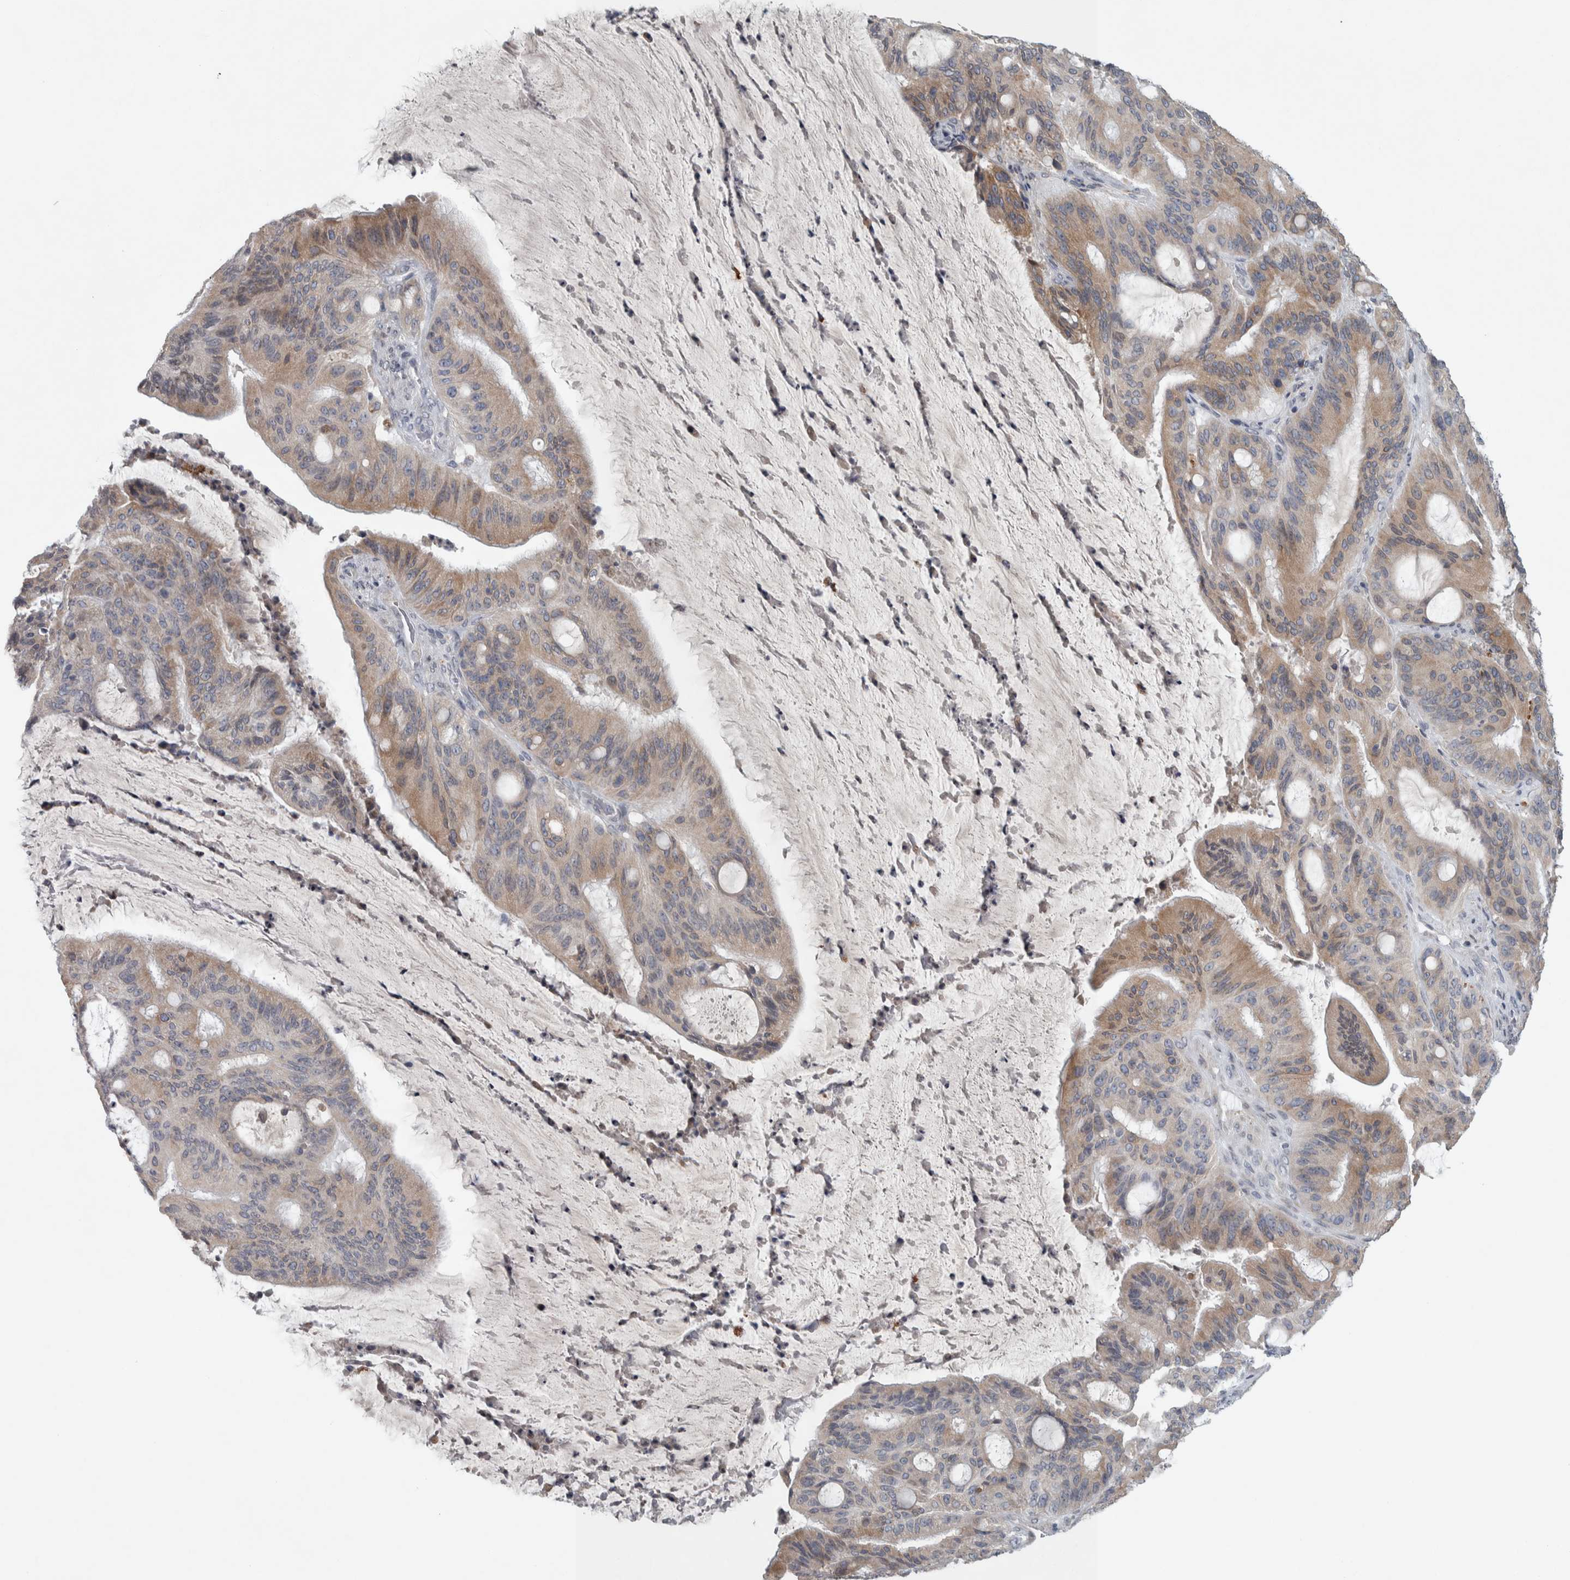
{"staining": {"intensity": "moderate", "quantity": ">75%", "location": "cytoplasmic/membranous"}, "tissue": "liver cancer", "cell_type": "Tumor cells", "image_type": "cancer", "snomed": [{"axis": "morphology", "description": "Normal tissue, NOS"}, {"axis": "morphology", "description": "Cholangiocarcinoma"}, {"axis": "topography", "description": "Liver"}, {"axis": "topography", "description": "Peripheral nerve tissue"}], "caption": "IHC (DAB) staining of liver cancer (cholangiocarcinoma) demonstrates moderate cytoplasmic/membranous protein staining in approximately >75% of tumor cells.", "gene": "SIGMAR1", "patient": {"sex": "female", "age": 73}}